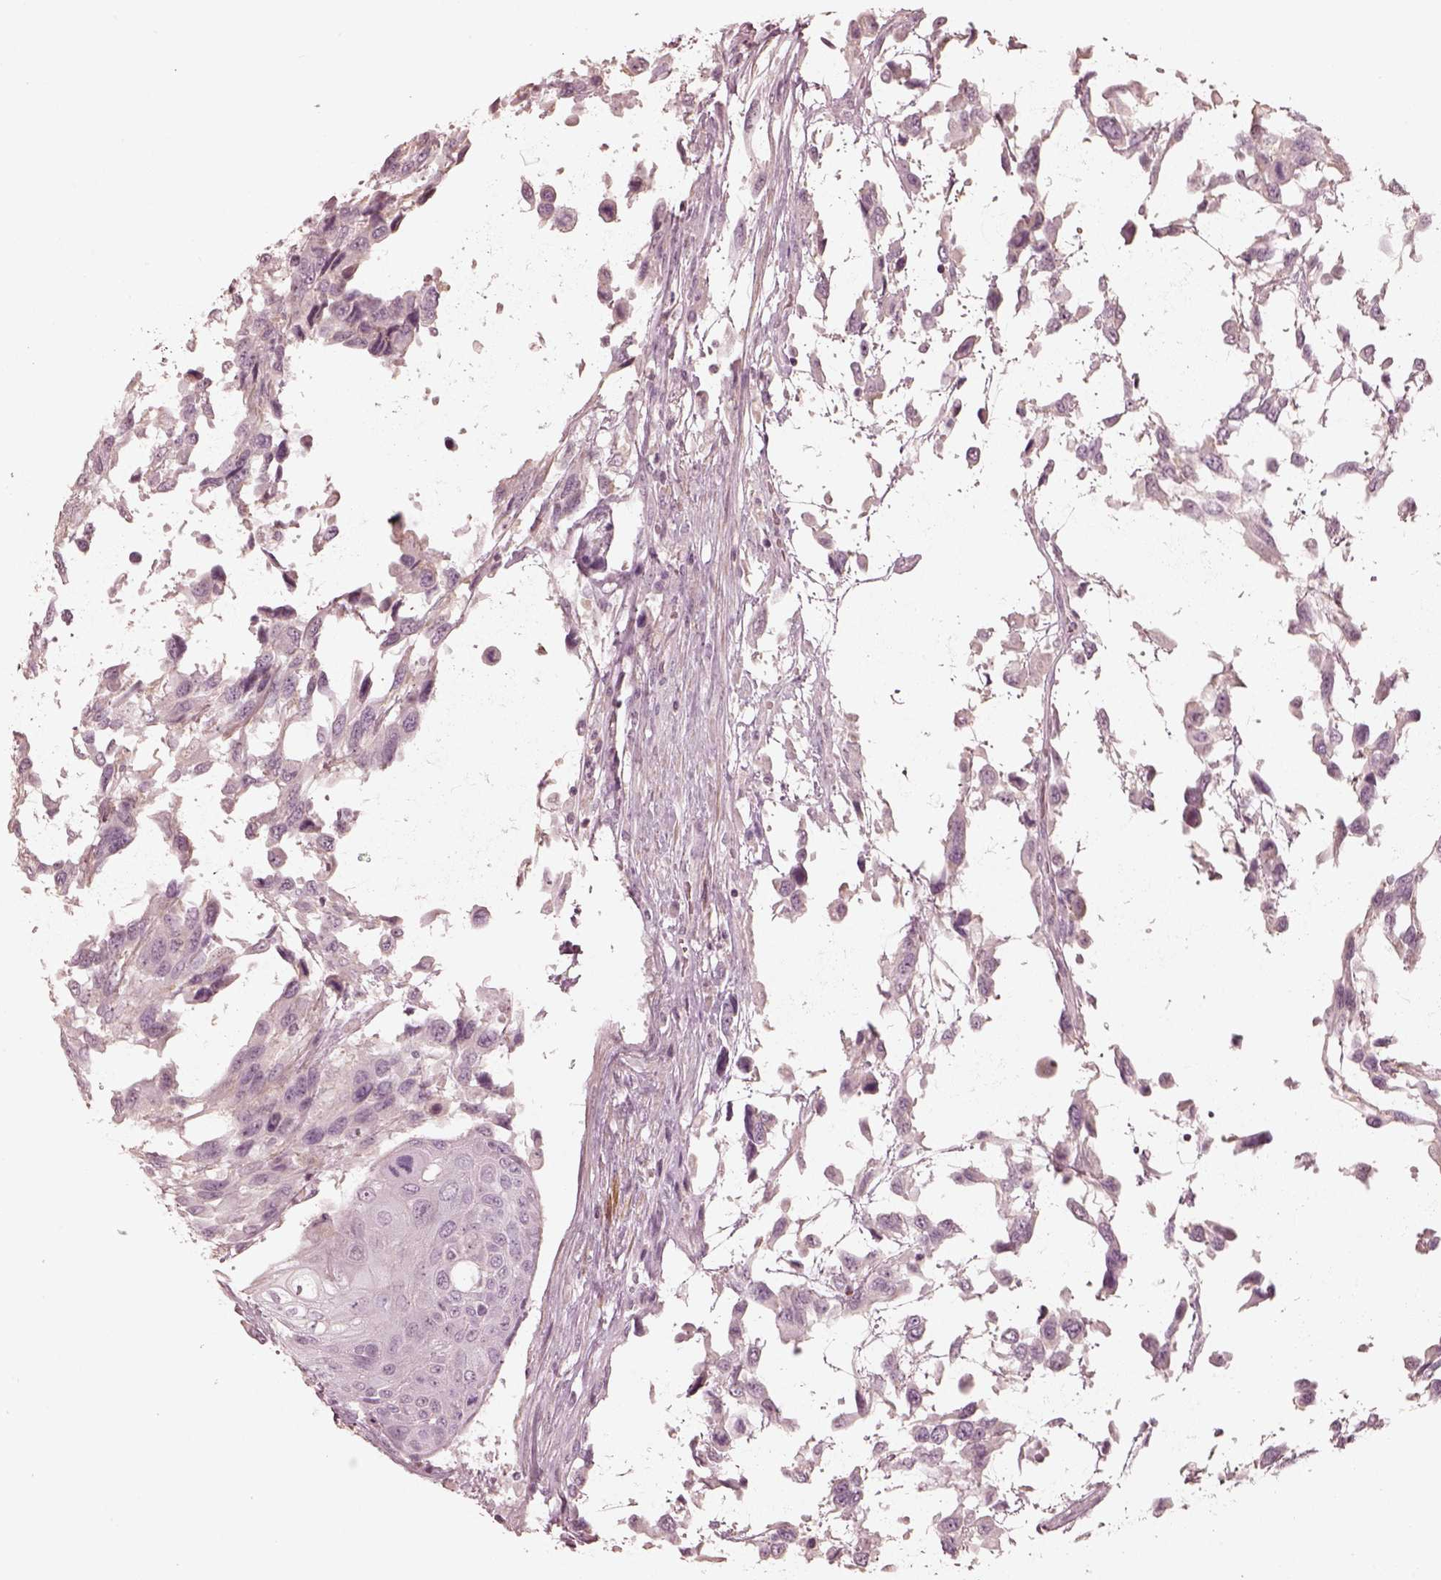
{"staining": {"intensity": "negative", "quantity": "none", "location": "none"}, "tissue": "urothelial cancer", "cell_type": "Tumor cells", "image_type": "cancer", "snomed": [{"axis": "morphology", "description": "Urothelial carcinoma, High grade"}, {"axis": "topography", "description": "Urinary bladder"}], "caption": "IHC micrograph of human urothelial carcinoma (high-grade) stained for a protein (brown), which shows no positivity in tumor cells.", "gene": "PRLHR", "patient": {"sex": "female", "age": 70}}